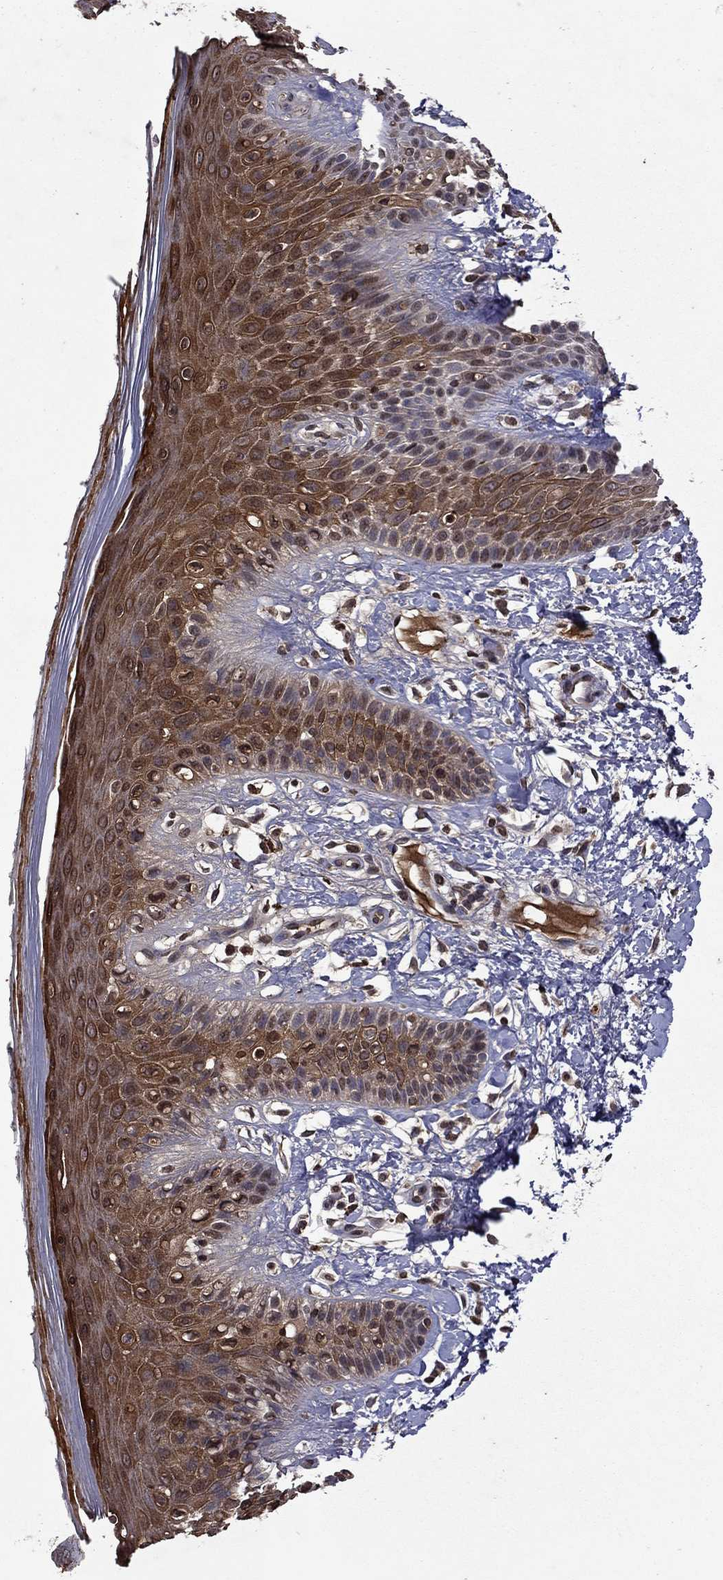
{"staining": {"intensity": "strong", "quantity": ">75%", "location": "cytoplasmic/membranous"}, "tissue": "skin", "cell_type": "Epidermal cells", "image_type": "normal", "snomed": [{"axis": "morphology", "description": "Normal tissue, NOS"}, {"axis": "topography", "description": "Anal"}], "caption": "Epidermal cells demonstrate strong cytoplasmic/membranous expression in about >75% of cells in normal skin. Using DAB (brown) and hematoxylin (blue) stains, captured at high magnification using brightfield microscopy.", "gene": "NLGN1", "patient": {"sex": "male", "age": 36}}